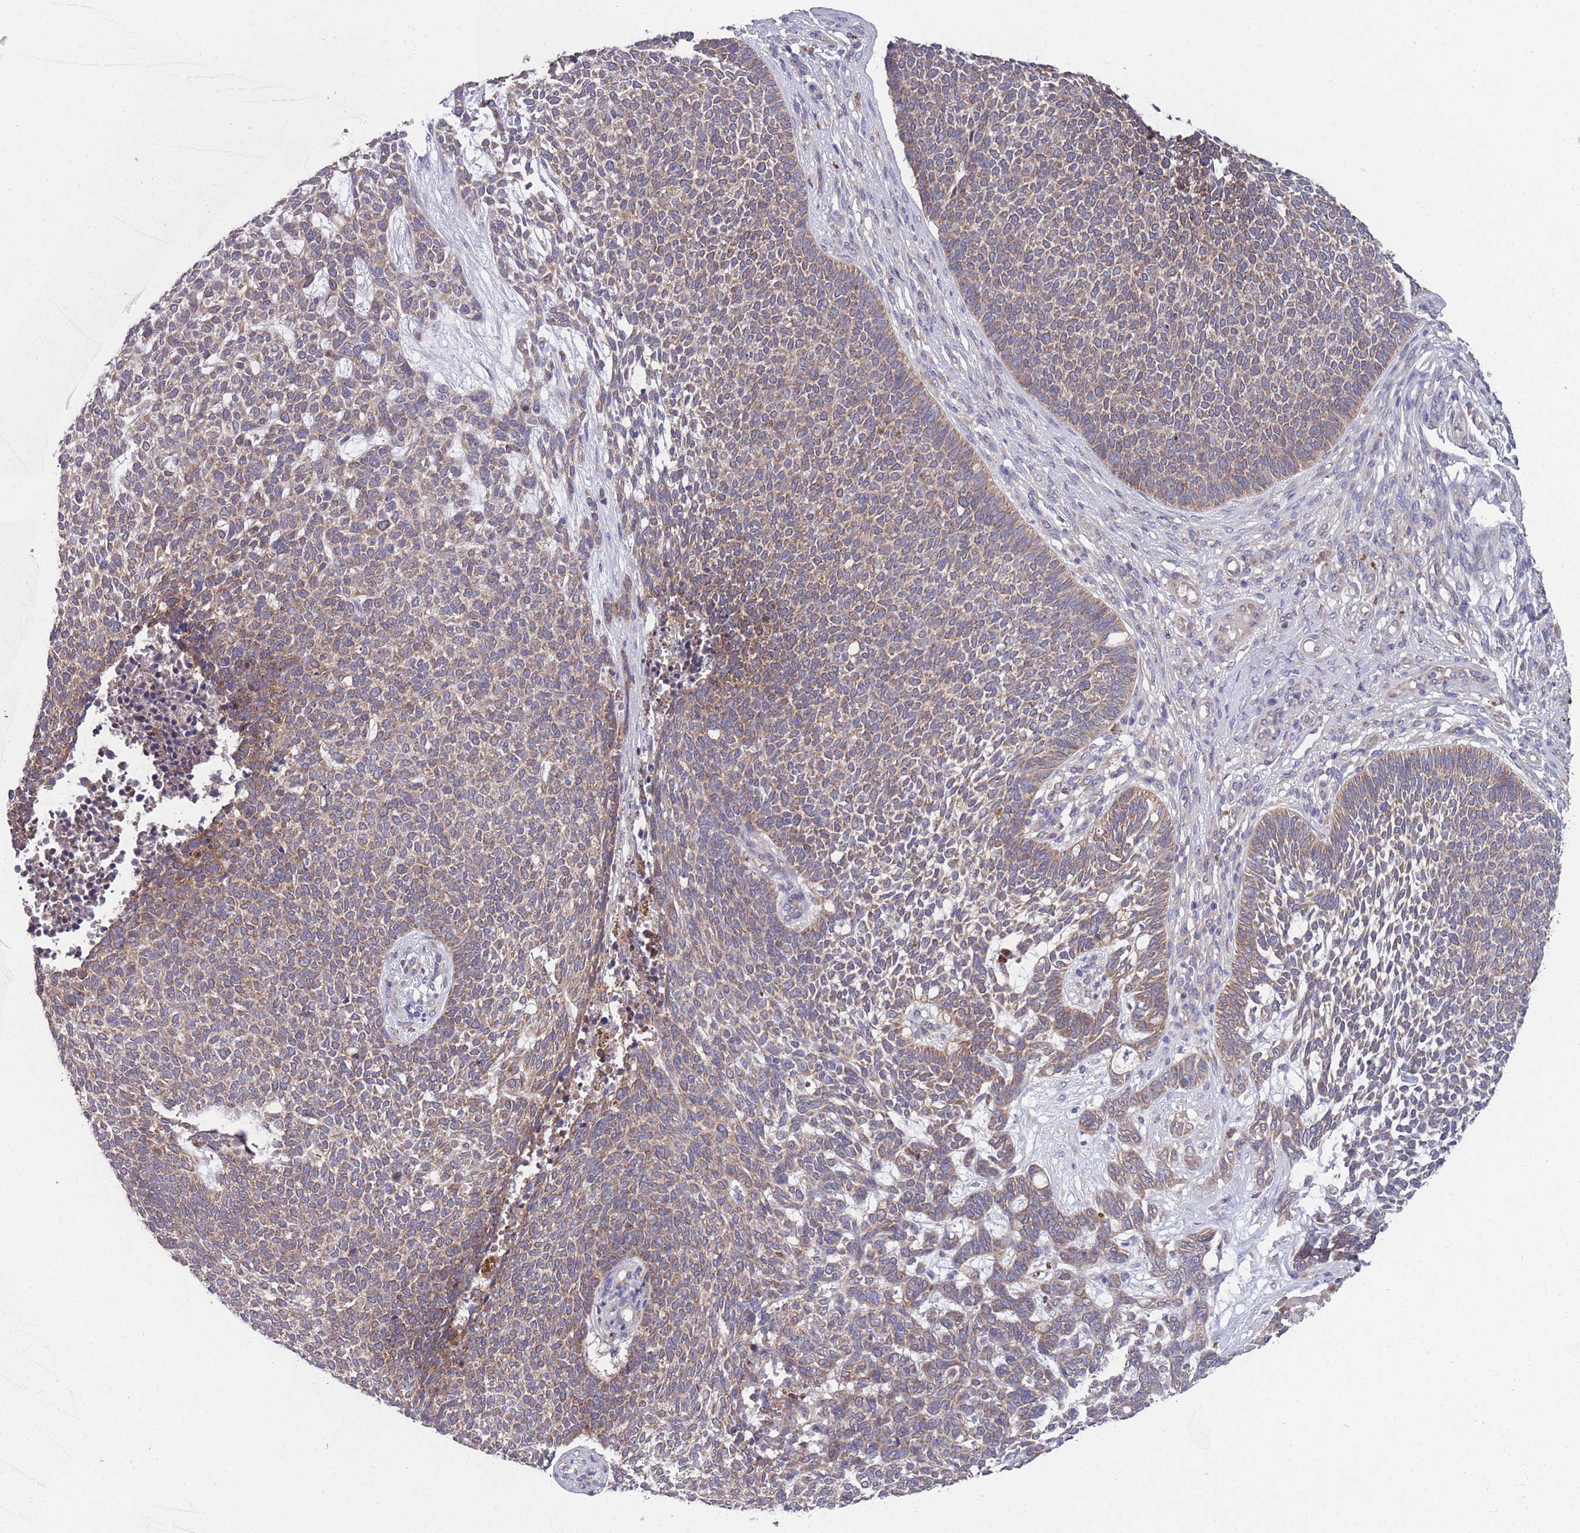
{"staining": {"intensity": "moderate", "quantity": ">75%", "location": "cytoplasmic/membranous"}, "tissue": "skin cancer", "cell_type": "Tumor cells", "image_type": "cancer", "snomed": [{"axis": "morphology", "description": "Basal cell carcinoma"}, {"axis": "topography", "description": "Skin"}], "caption": "Skin cancer tissue exhibits moderate cytoplasmic/membranous expression in about >75% of tumor cells, visualized by immunohistochemistry. The staining was performed using DAB, with brown indicating positive protein expression. Nuclei are stained blue with hematoxylin.", "gene": "STIM2", "patient": {"sex": "female", "age": 84}}